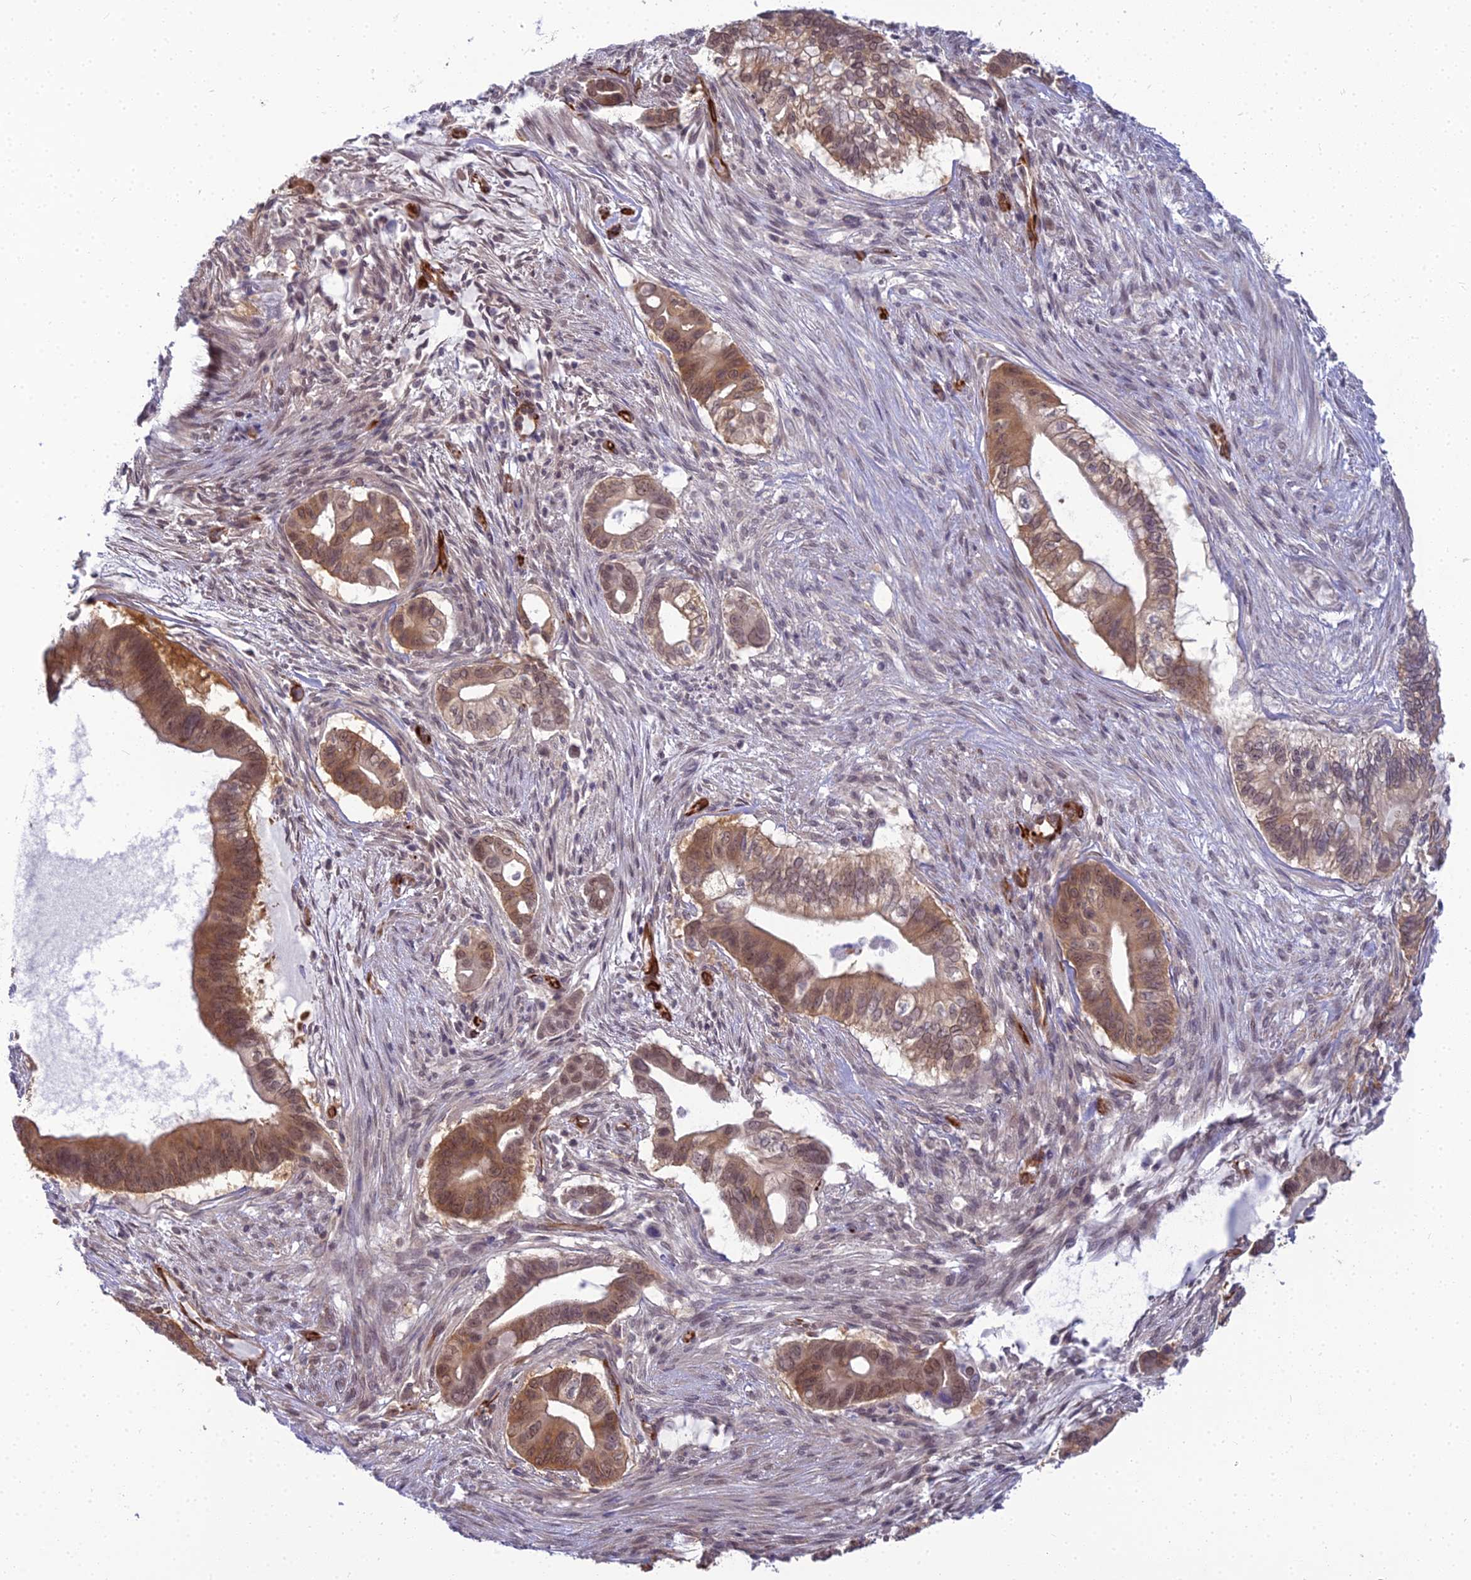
{"staining": {"intensity": "moderate", "quantity": ">75%", "location": "cytoplasmic/membranous,nuclear"}, "tissue": "pancreatic cancer", "cell_type": "Tumor cells", "image_type": "cancer", "snomed": [{"axis": "morphology", "description": "Adenocarcinoma, NOS"}, {"axis": "topography", "description": "Pancreas"}], "caption": "Protein analysis of pancreatic adenocarcinoma tissue reveals moderate cytoplasmic/membranous and nuclear positivity in approximately >75% of tumor cells.", "gene": "RGL3", "patient": {"sex": "male", "age": 68}}